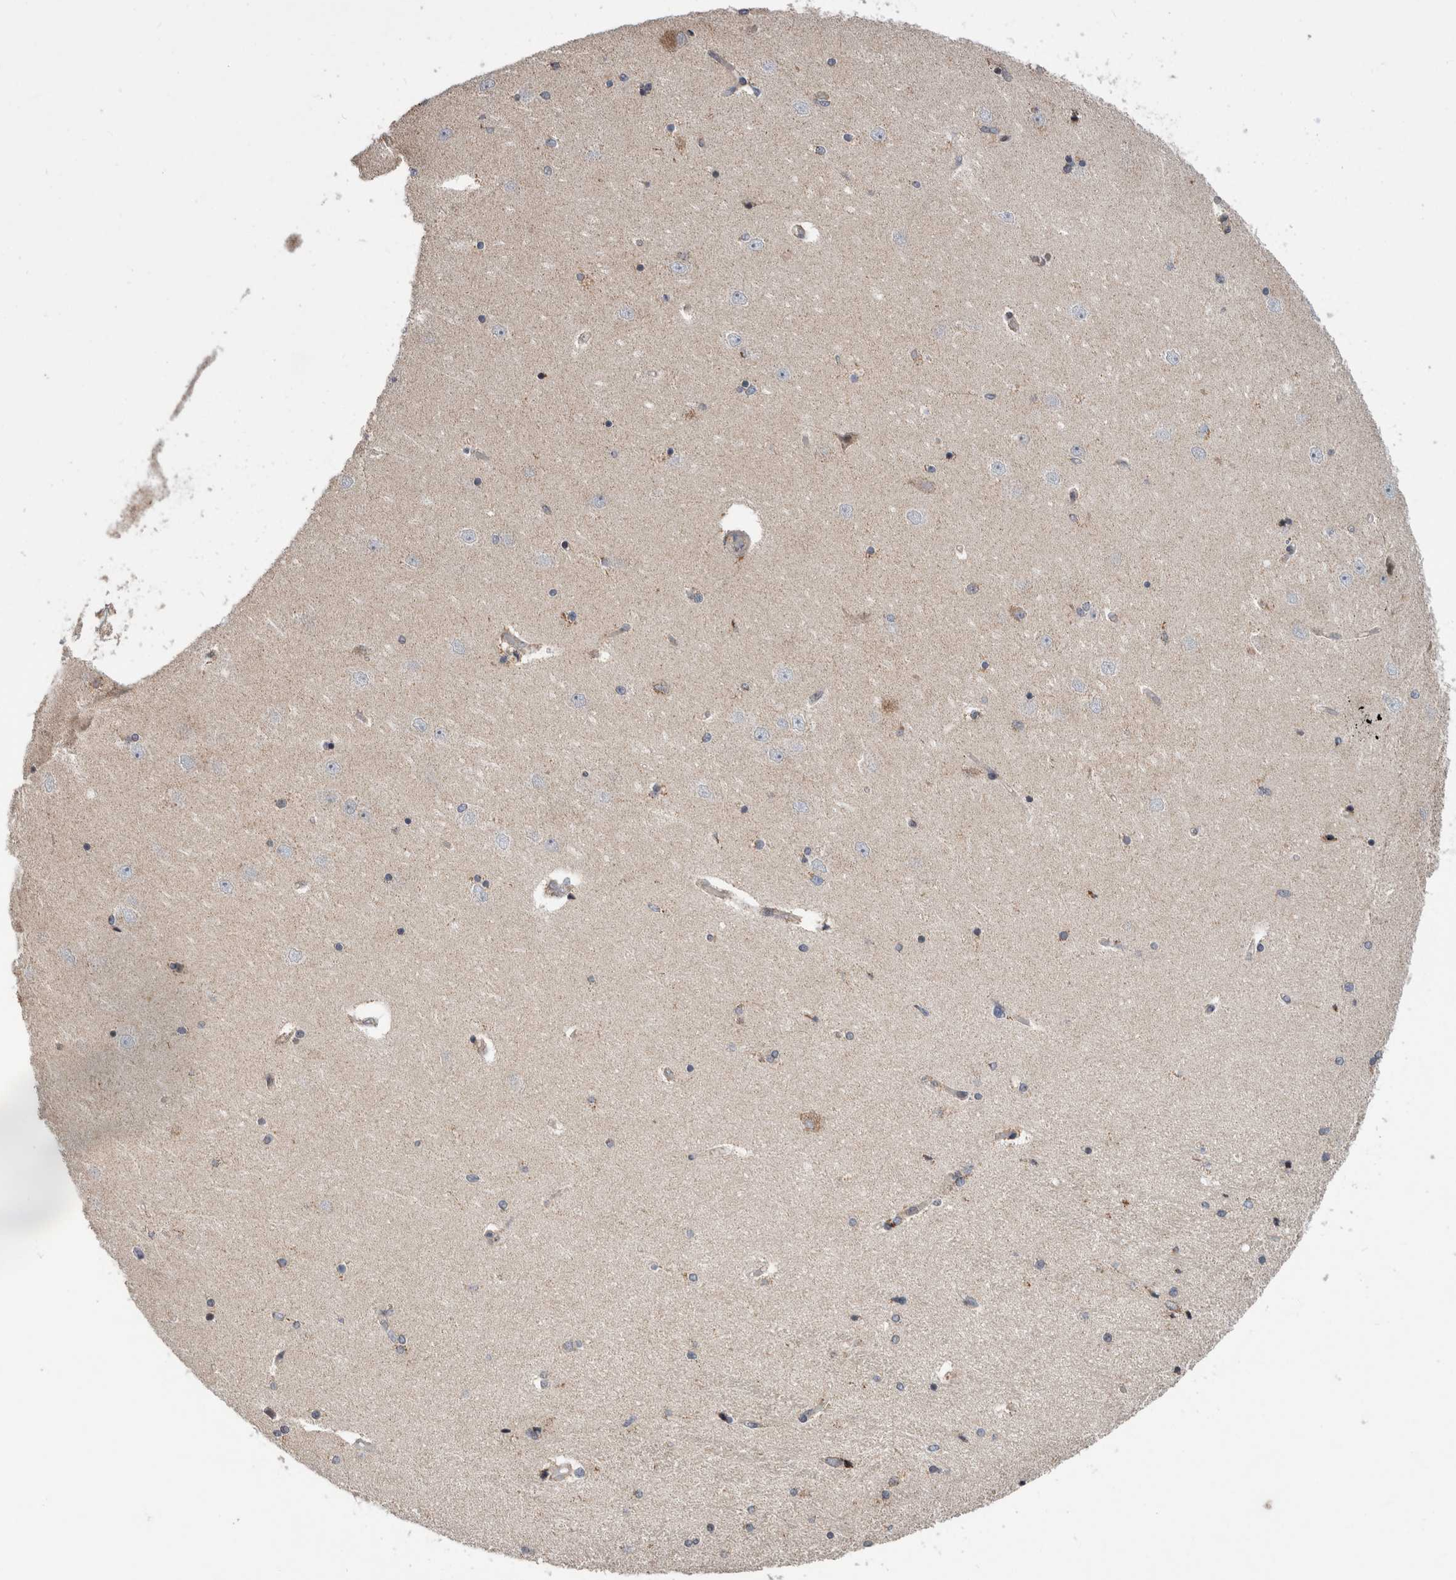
{"staining": {"intensity": "negative", "quantity": "none", "location": "none"}, "tissue": "hippocampus", "cell_type": "Glial cells", "image_type": "normal", "snomed": [{"axis": "morphology", "description": "Normal tissue, NOS"}, {"axis": "topography", "description": "Hippocampus"}], "caption": "IHC image of unremarkable human hippocampus stained for a protein (brown), which demonstrates no staining in glial cells. (DAB (3,3'-diaminobenzidine) immunohistochemistry, high magnification).", "gene": "MRPL37", "patient": {"sex": "female", "age": 54}}